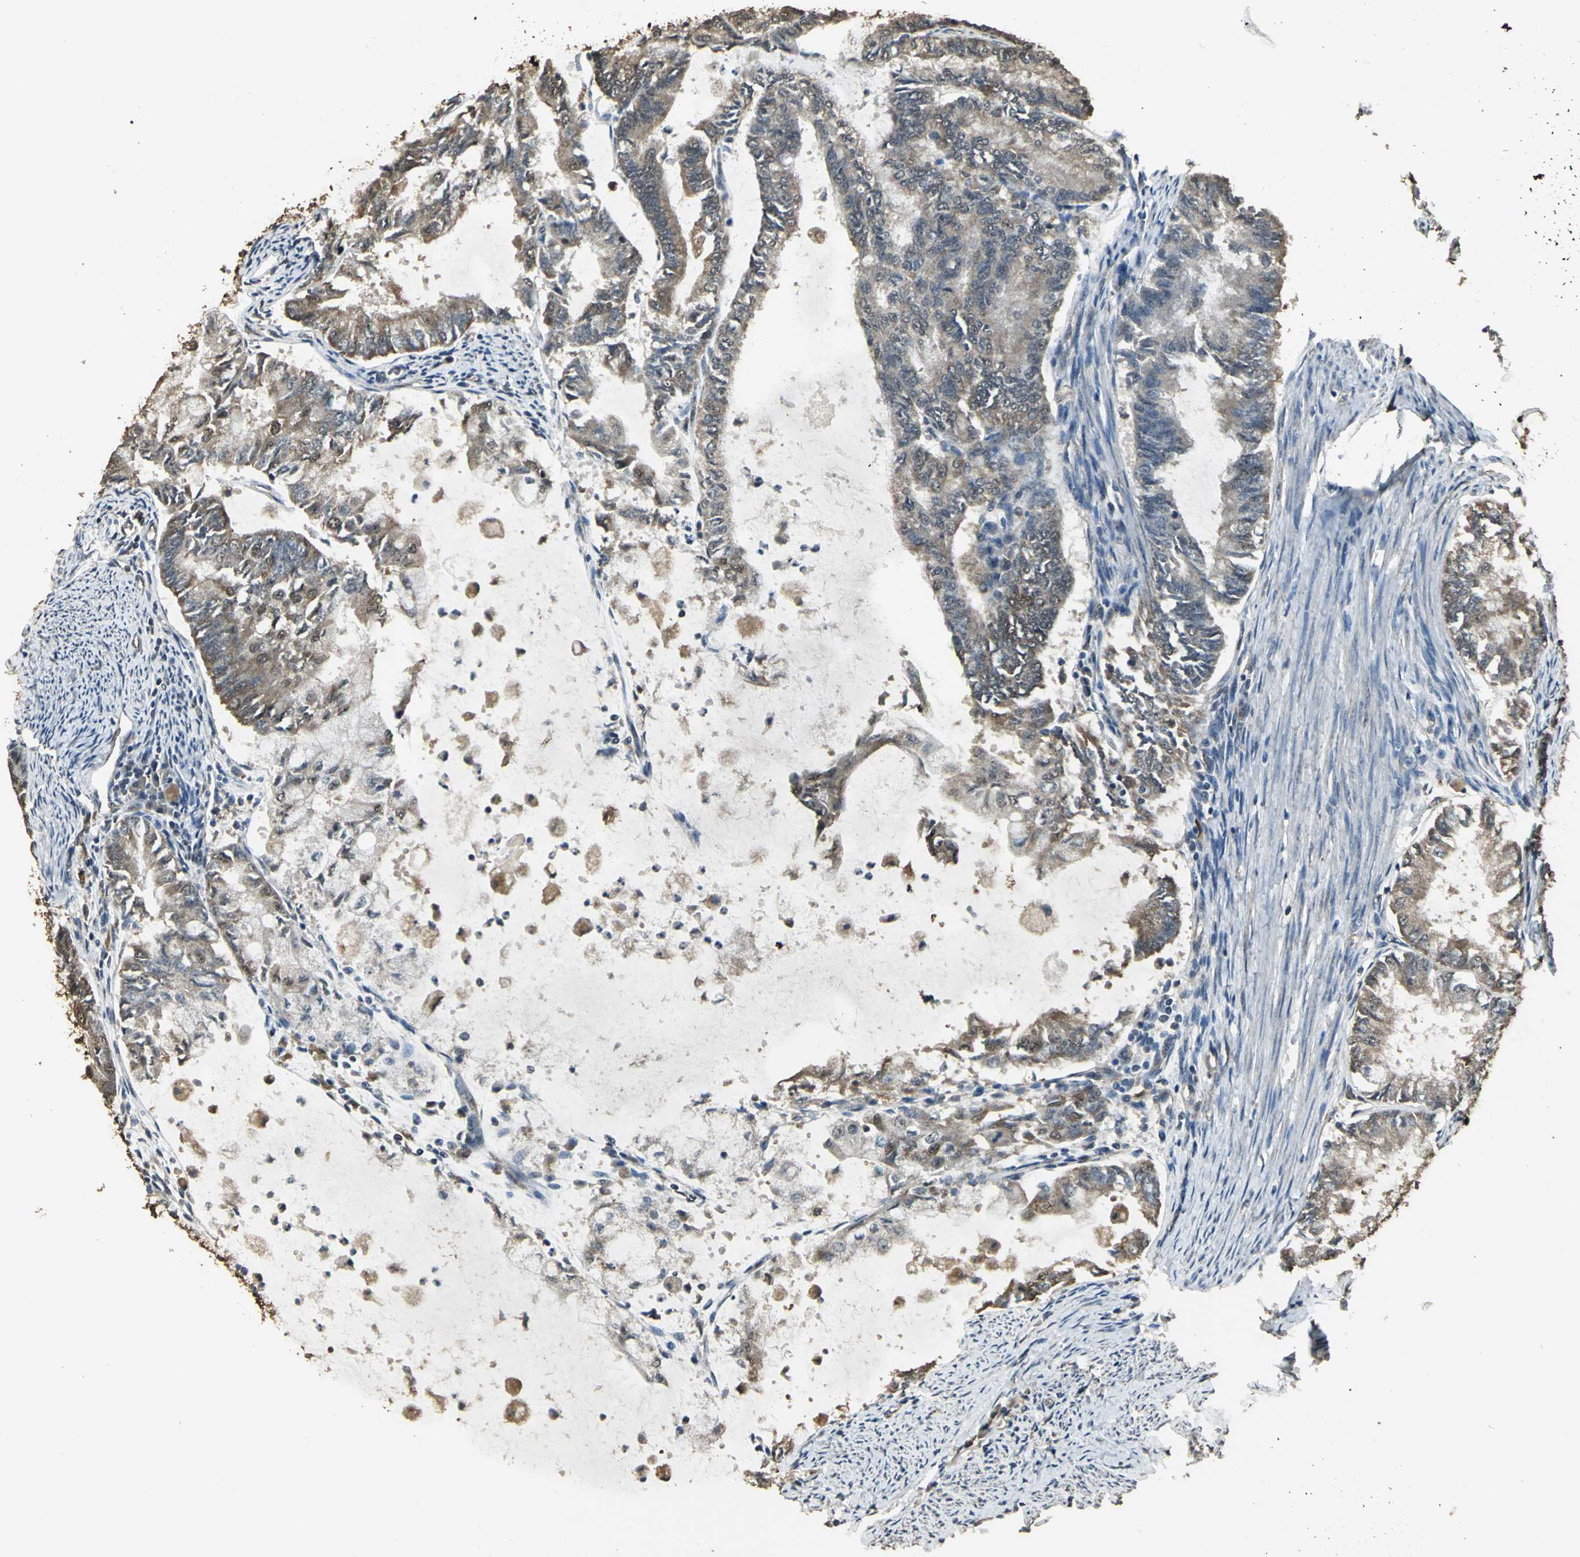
{"staining": {"intensity": "moderate", "quantity": "25%-75%", "location": "cytoplasmic/membranous"}, "tissue": "endometrial cancer", "cell_type": "Tumor cells", "image_type": "cancer", "snomed": [{"axis": "morphology", "description": "Adenocarcinoma, NOS"}, {"axis": "topography", "description": "Endometrium"}], "caption": "Endometrial cancer (adenocarcinoma) tissue reveals moderate cytoplasmic/membranous expression in approximately 25%-75% of tumor cells", "gene": "UCHL5", "patient": {"sex": "female", "age": 86}}